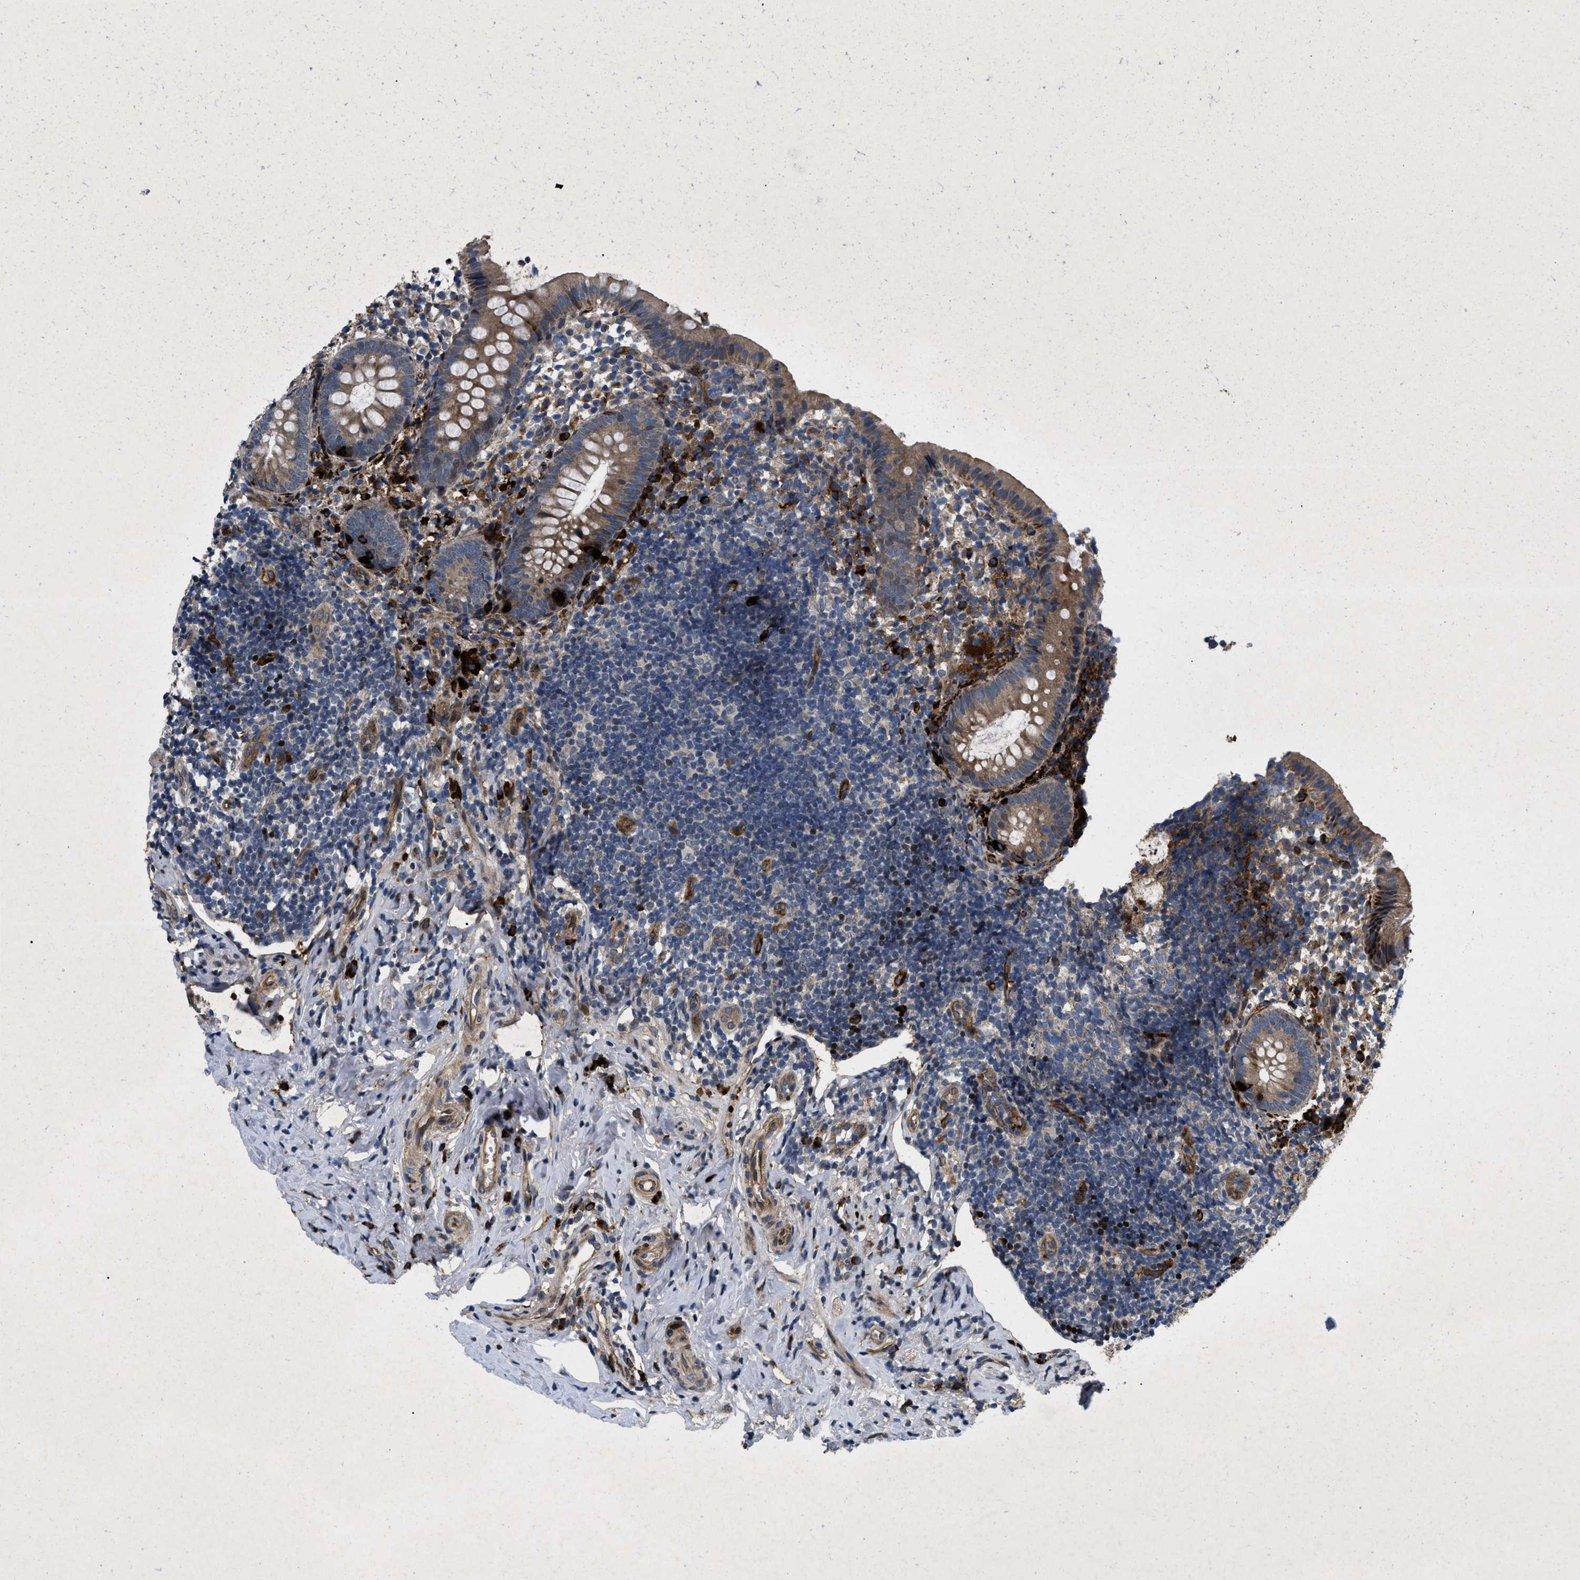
{"staining": {"intensity": "moderate", "quantity": ">75%", "location": "cytoplasmic/membranous"}, "tissue": "appendix", "cell_type": "Glandular cells", "image_type": "normal", "snomed": [{"axis": "morphology", "description": "Normal tissue, NOS"}, {"axis": "topography", "description": "Appendix"}], "caption": "Protein analysis of normal appendix reveals moderate cytoplasmic/membranous expression in about >75% of glandular cells.", "gene": "HSPA12B", "patient": {"sex": "female", "age": 20}}